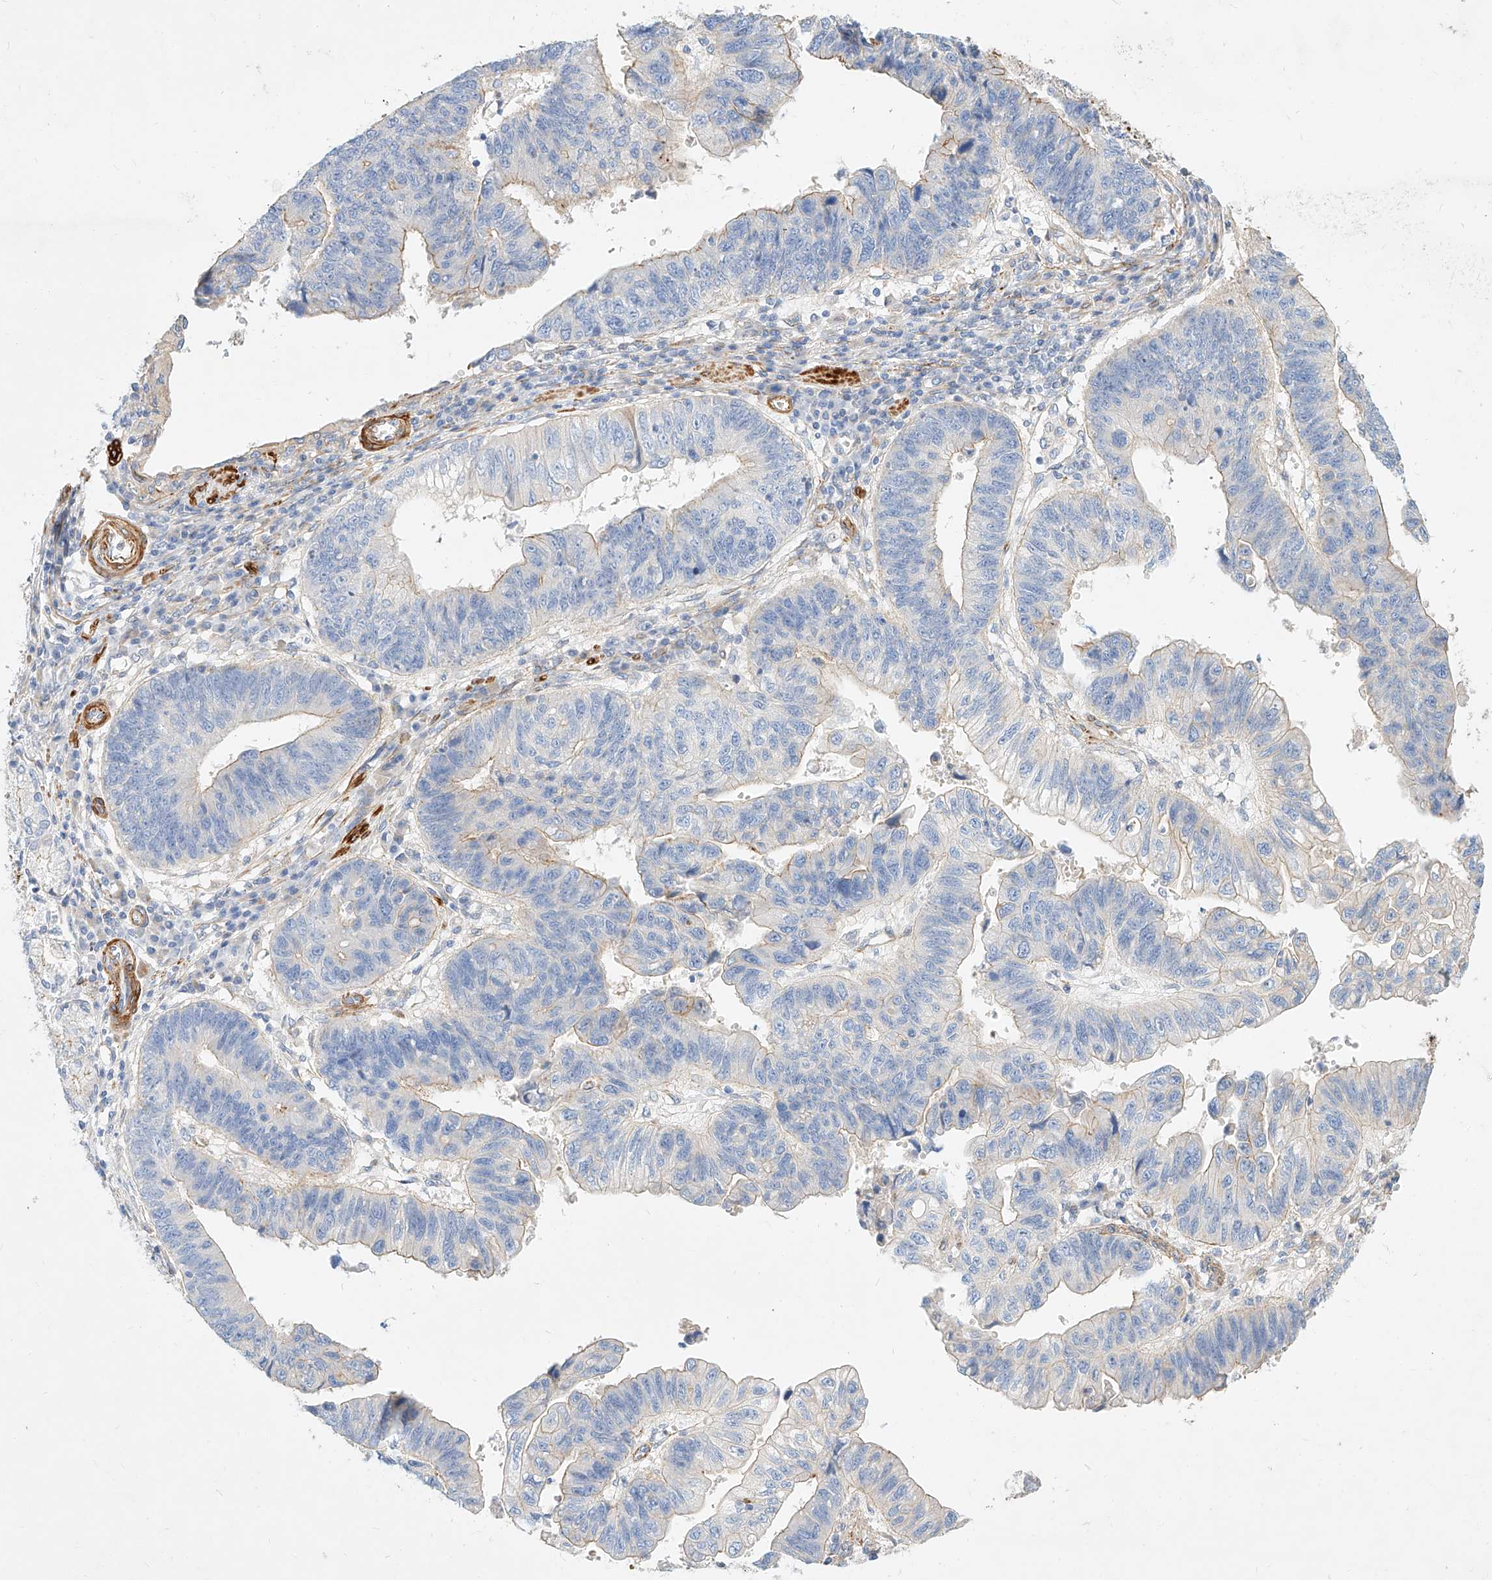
{"staining": {"intensity": "negative", "quantity": "none", "location": "none"}, "tissue": "stomach cancer", "cell_type": "Tumor cells", "image_type": "cancer", "snomed": [{"axis": "morphology", "description": "Adenocarcinoma, NOS"}, {"axis": "topography", "description": "Stomach"}], "caption": "The histopathology image displays no significant positivity in tumor cells of stomach cancer. (DAB immunohistochemistry visualized using brightfield microscopy, high magnification).", "gene": "KCNH5", "patient": {"sex": "male", "age": 59}}